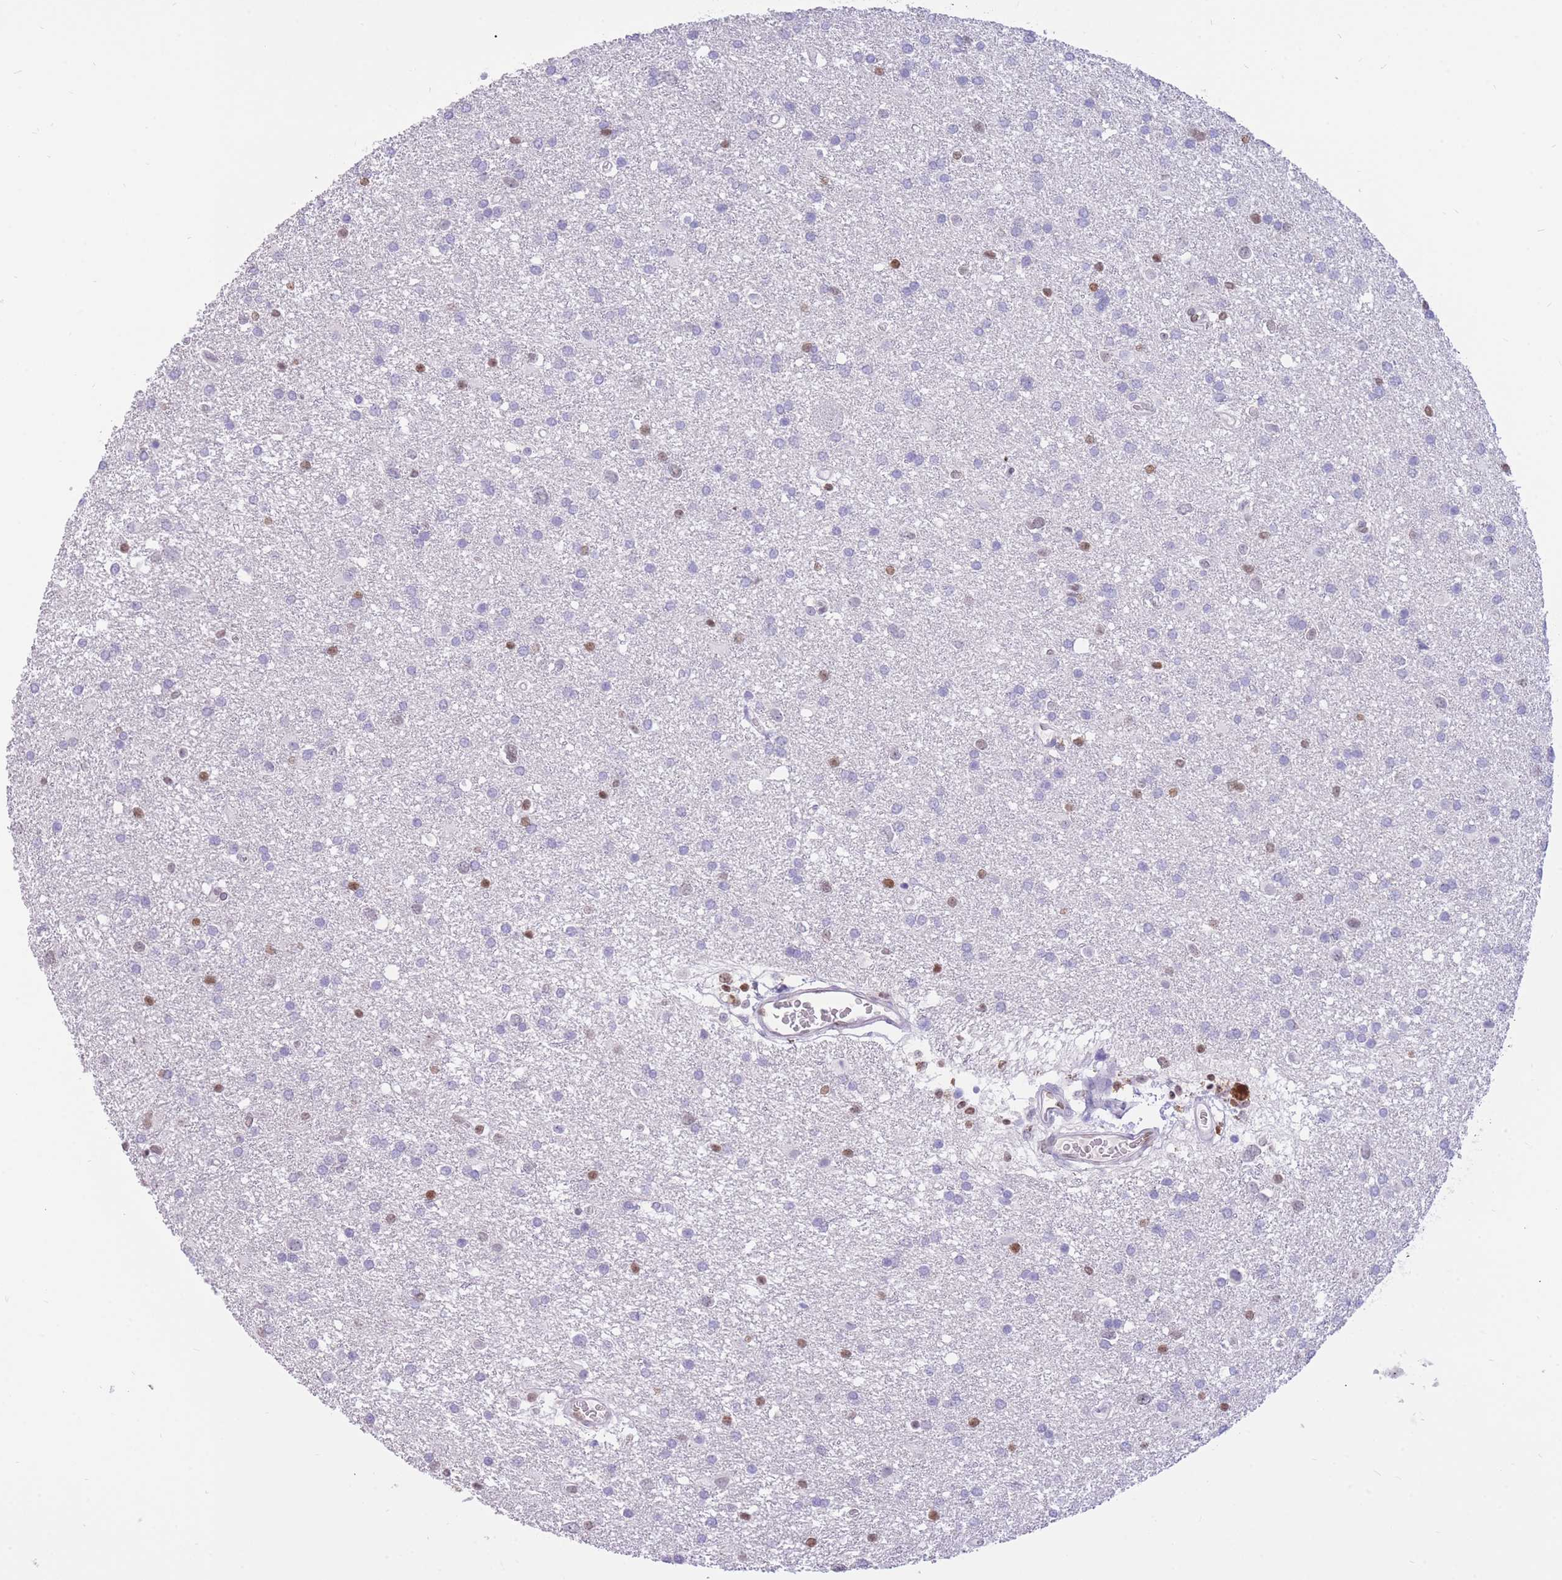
{"staining": {"intensity": "moderate", "quantity": "<25%", "location": "nuclear"}, "tissue": "glioma", "cell_type": "Tumor cells", "image_type": "cancer", "snomed": [{"axis": "morphology", "description": "Glioma, malignant, Low grade"}, {"axis": "topography", "description": "Brain"}], "caption": "High-power microscopy captured an immunohistochemistry (IHC) micrograph of malignant glioma (low-grade), revealing moderate nuclear expression in about <25% of tumor cells.", "gene": "HMGN1", "patient": {"sex": "female", "age": 32}}